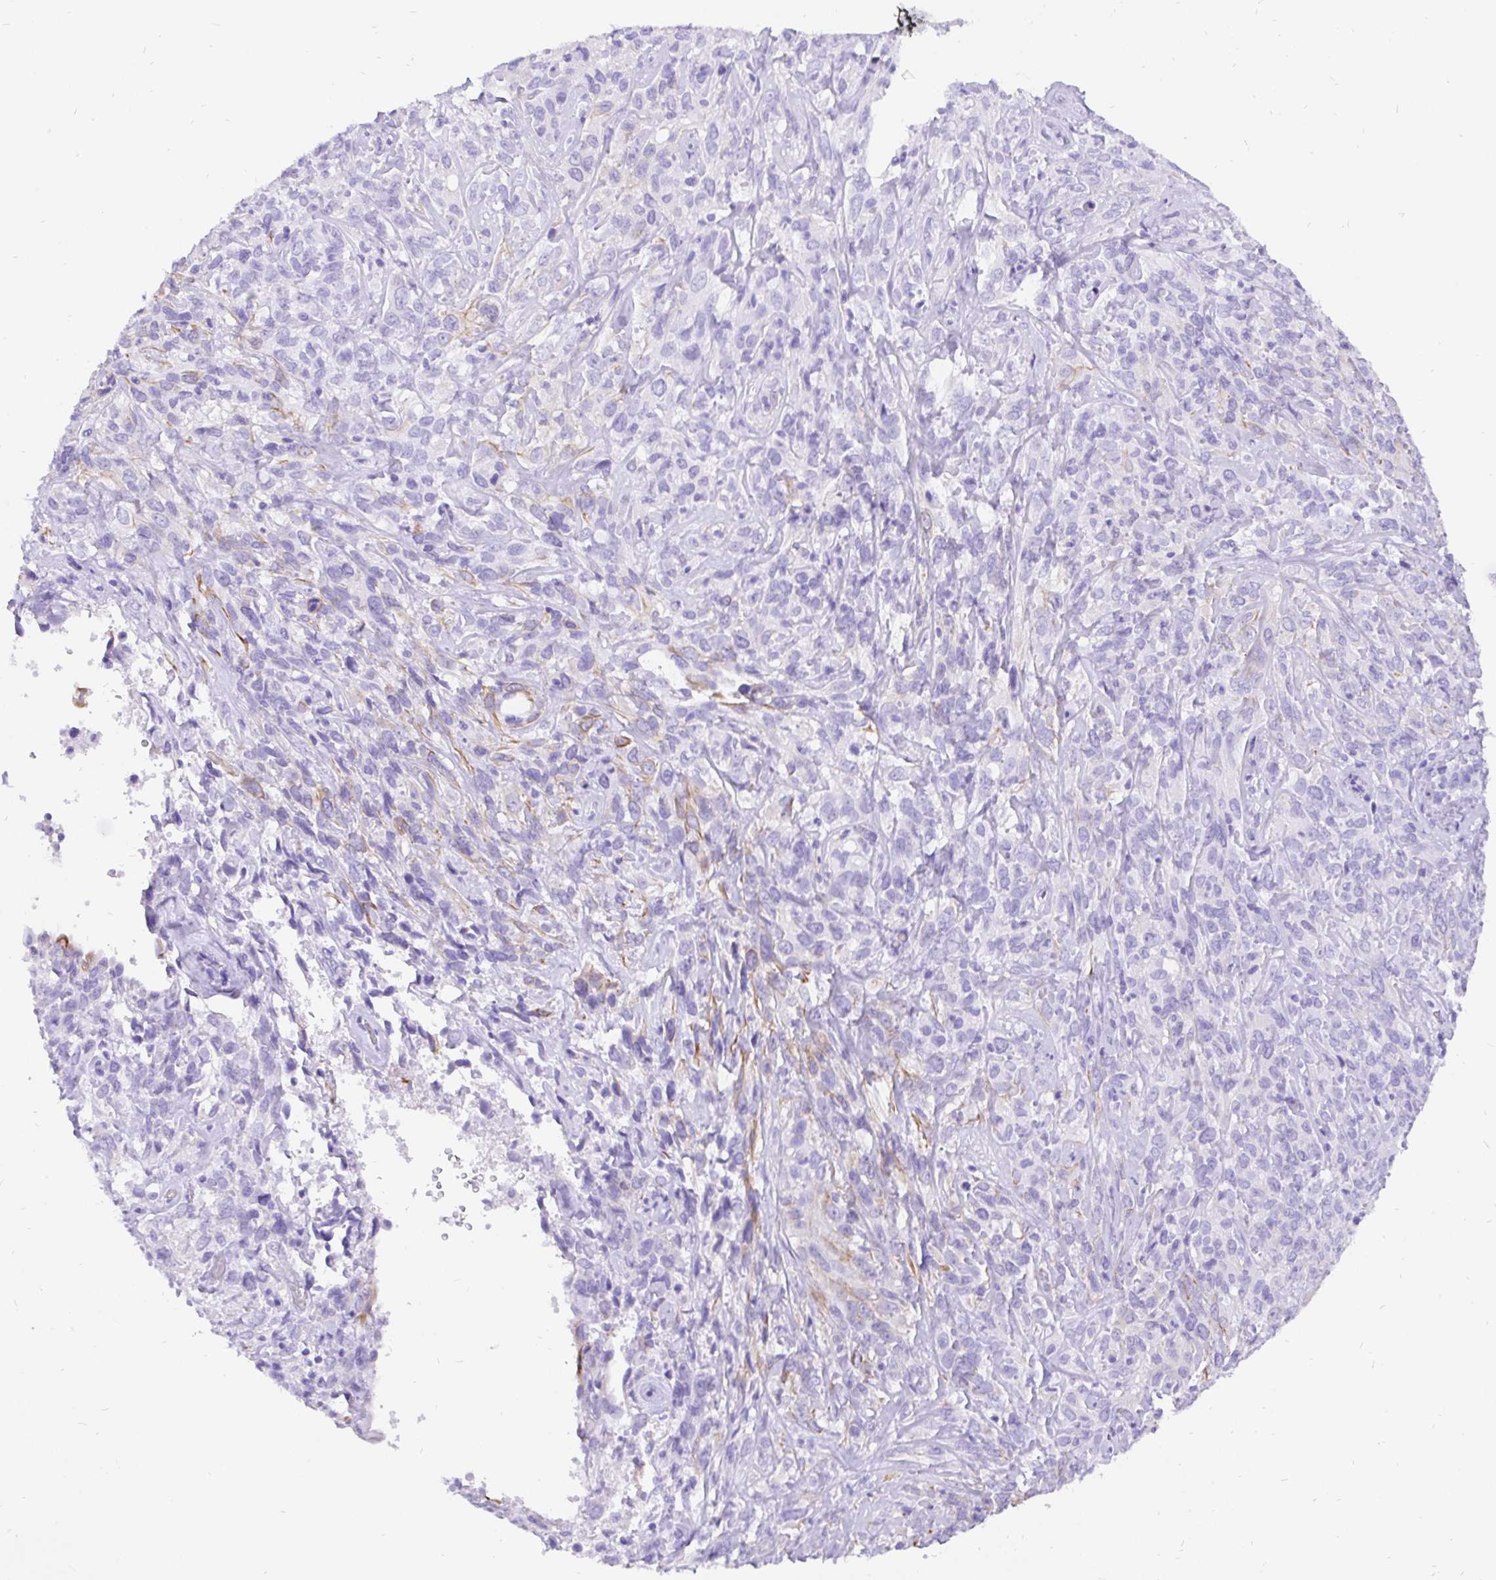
{"staining": {"intensity": "negative", "quantity": "none", "location": "none"}, "tissue": "cervical cancer", "cell_type": "Tumor cells", "image_type": "cancer", "snomed": [{"axis": "morphology", "description": "Normal tissue, NOS"}, {"axis": "morphology", "description": "Squamous cell carcinoma, NOS"}, {"axis": "topography", "description": "Cervix"}], "caption": "DAB (3,3'-diaminobenzidine) immunohistochemical staining of human squamous cell carcinoma (cervical) exhibits no significant staining in tumor cells.", "gene": "KRT13", "patient": {"sex": "female", "age": 51}}